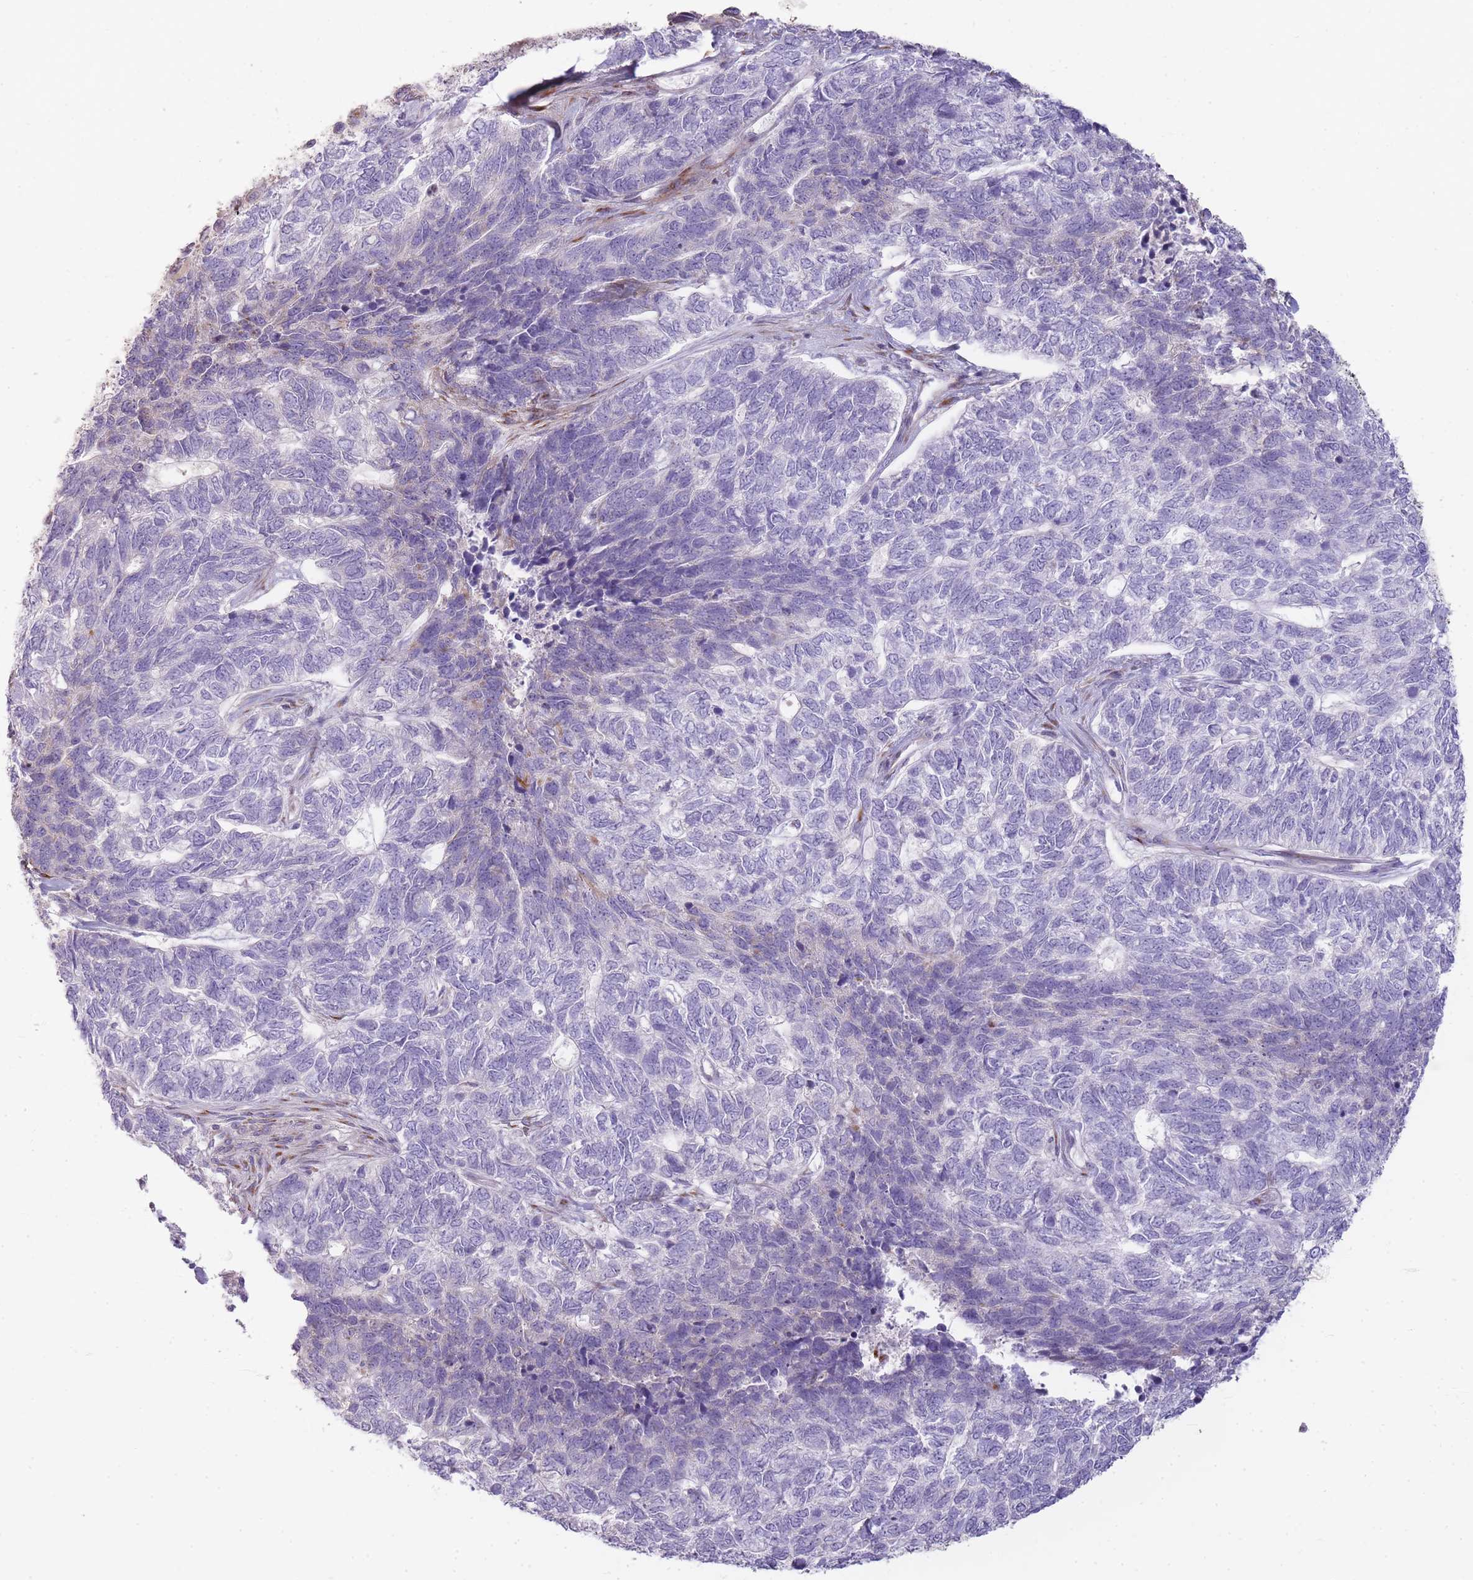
{"staining": {"intensity": "negative", "quantity": "none", "location": "none"}, "tissue": "skin cancer", "cell_type": "Tumor cells", "image_type": "cancer", "snomed": [{"axis": "morphology", "description": "Basal cell carcinoma"}, {"axis": "topography", "description": "Skin"}], "caption": "Immunohistochemistry histopathology image of neoplastic tissue: human skin cancer (basal cell carcinoma) stained with DAB reveals no significant protein positivity in tumor cells.", "gene": "PPP3R2", "patient": {"sex": "female", "age": 65}}